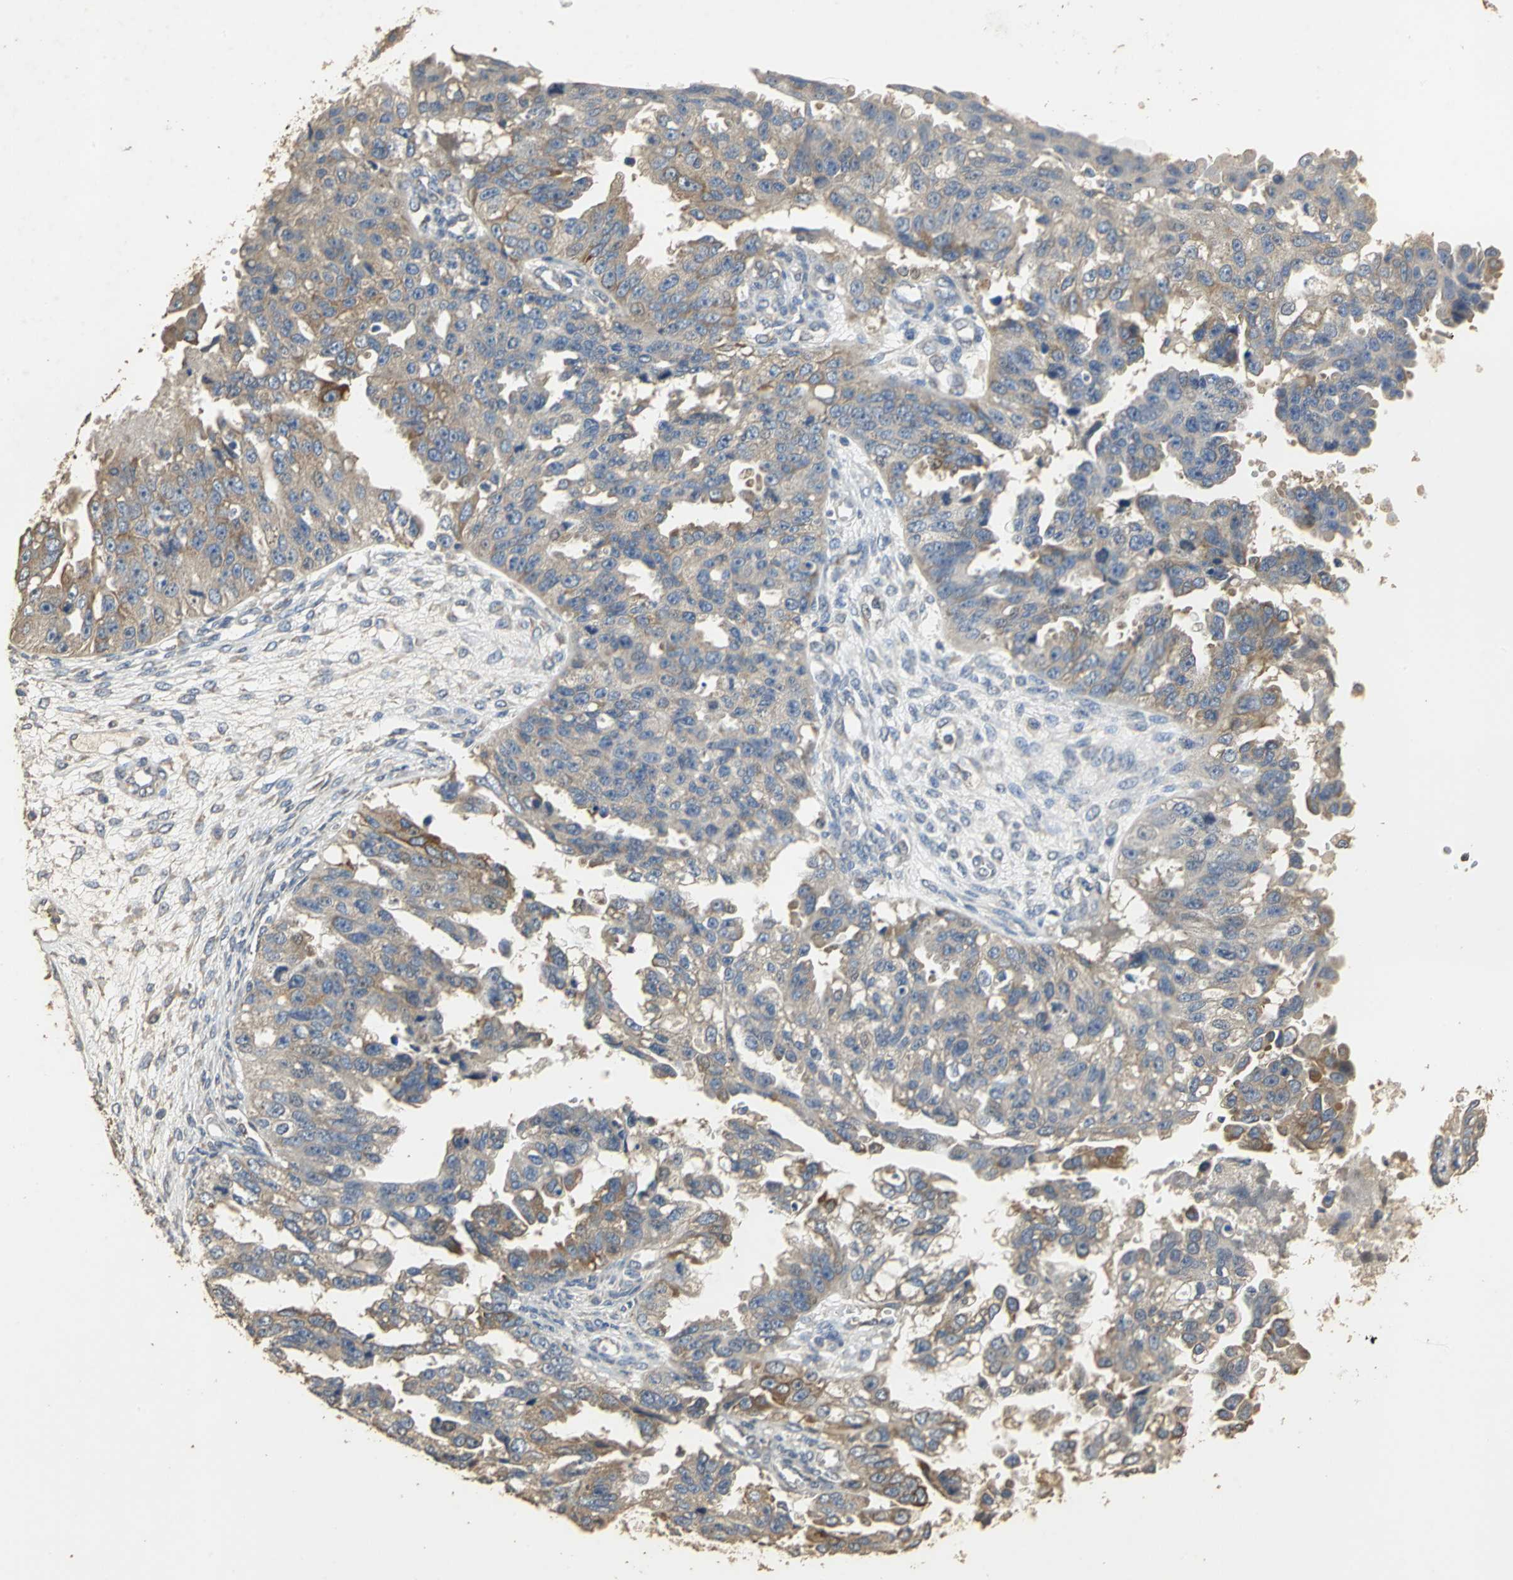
{"staining": {"intensity": "weak", "quantity": "25%-75%", "location": "cytoplasmic/membranous"}, "tissue": "ovarian cancer", "cell_type": "Tumor cells", "image_type": "cancer", "snomed": [{"axis": "morphology", "description": "Cystadenocarcinoma, serous, NOS"}, {"axis": "topography", "description": "Ovary"}], "caption": "This photomicrograph displays IHC staining of human serous cystadenocarcinoma (ovarian), with low weak cytoplasmic/membranous staining in approximately 25%-75% of tumor cells.", "gene": "ACSL4", "patient": {"sex": "female", "age": 58}}